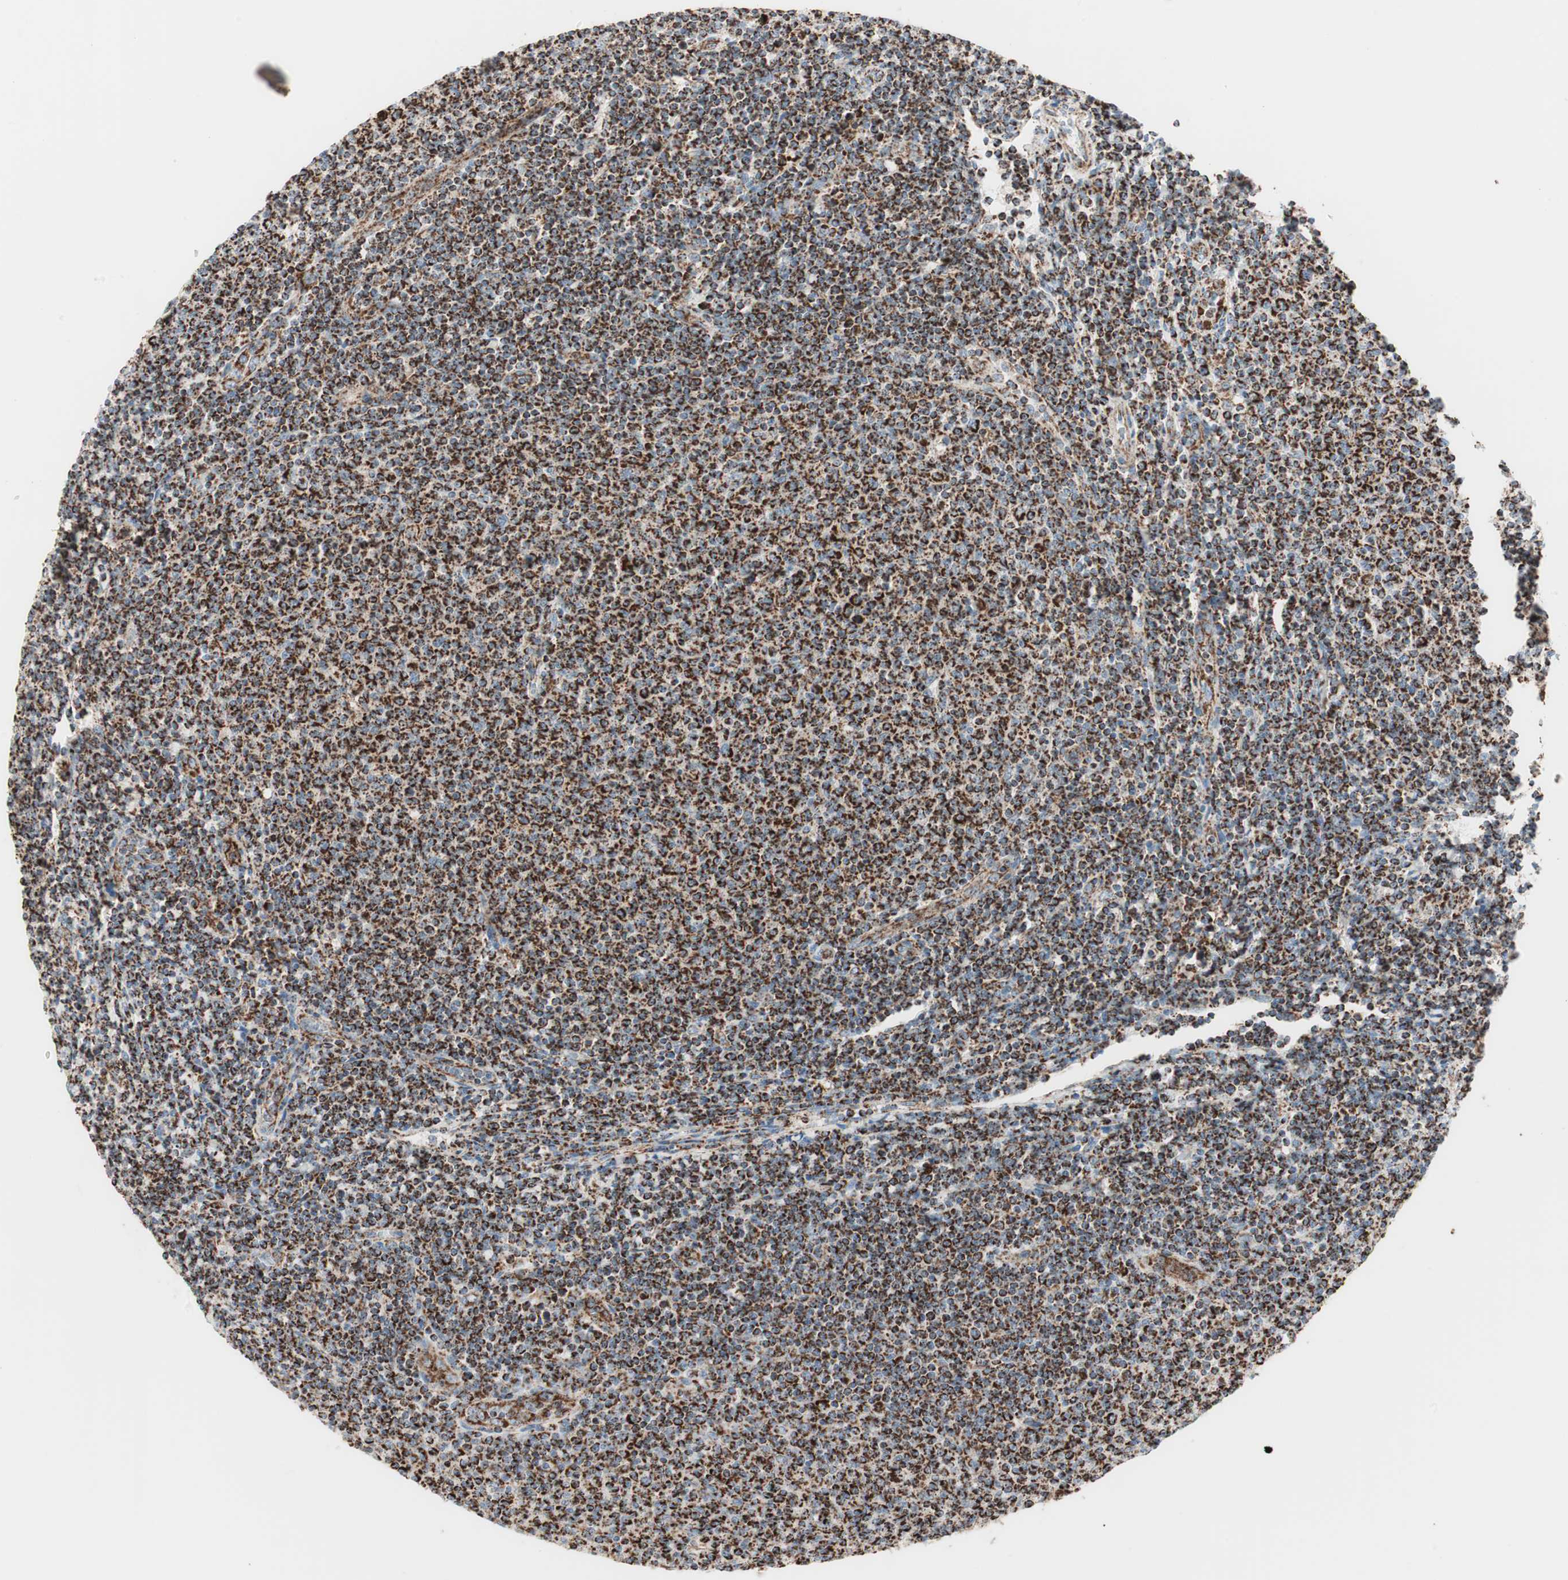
{"staining": {"intensity": "strong", "quantity": ">75%", "location": "cytoplasmic/membranous"}, "tissue": "lymphoma", "cell_type": "Tumor cells", "image_type": "cancer", "snomed": [{"axis": "morphology", "description": "Malignant lymphoma, non-Hodgkin's type, Low grade"}, {"axis": "topography", "description": "Lymph node"}], "caption": "Immunohistochemical staining of human low-grade malignant lymphoma, non-Hodgkin's type exhibits strong cytoplasmic/membranous protein staining in approximately >75% of tumor cells.", "gene": "TOMM20", "patient": {"sex": "male", "age": 66}}